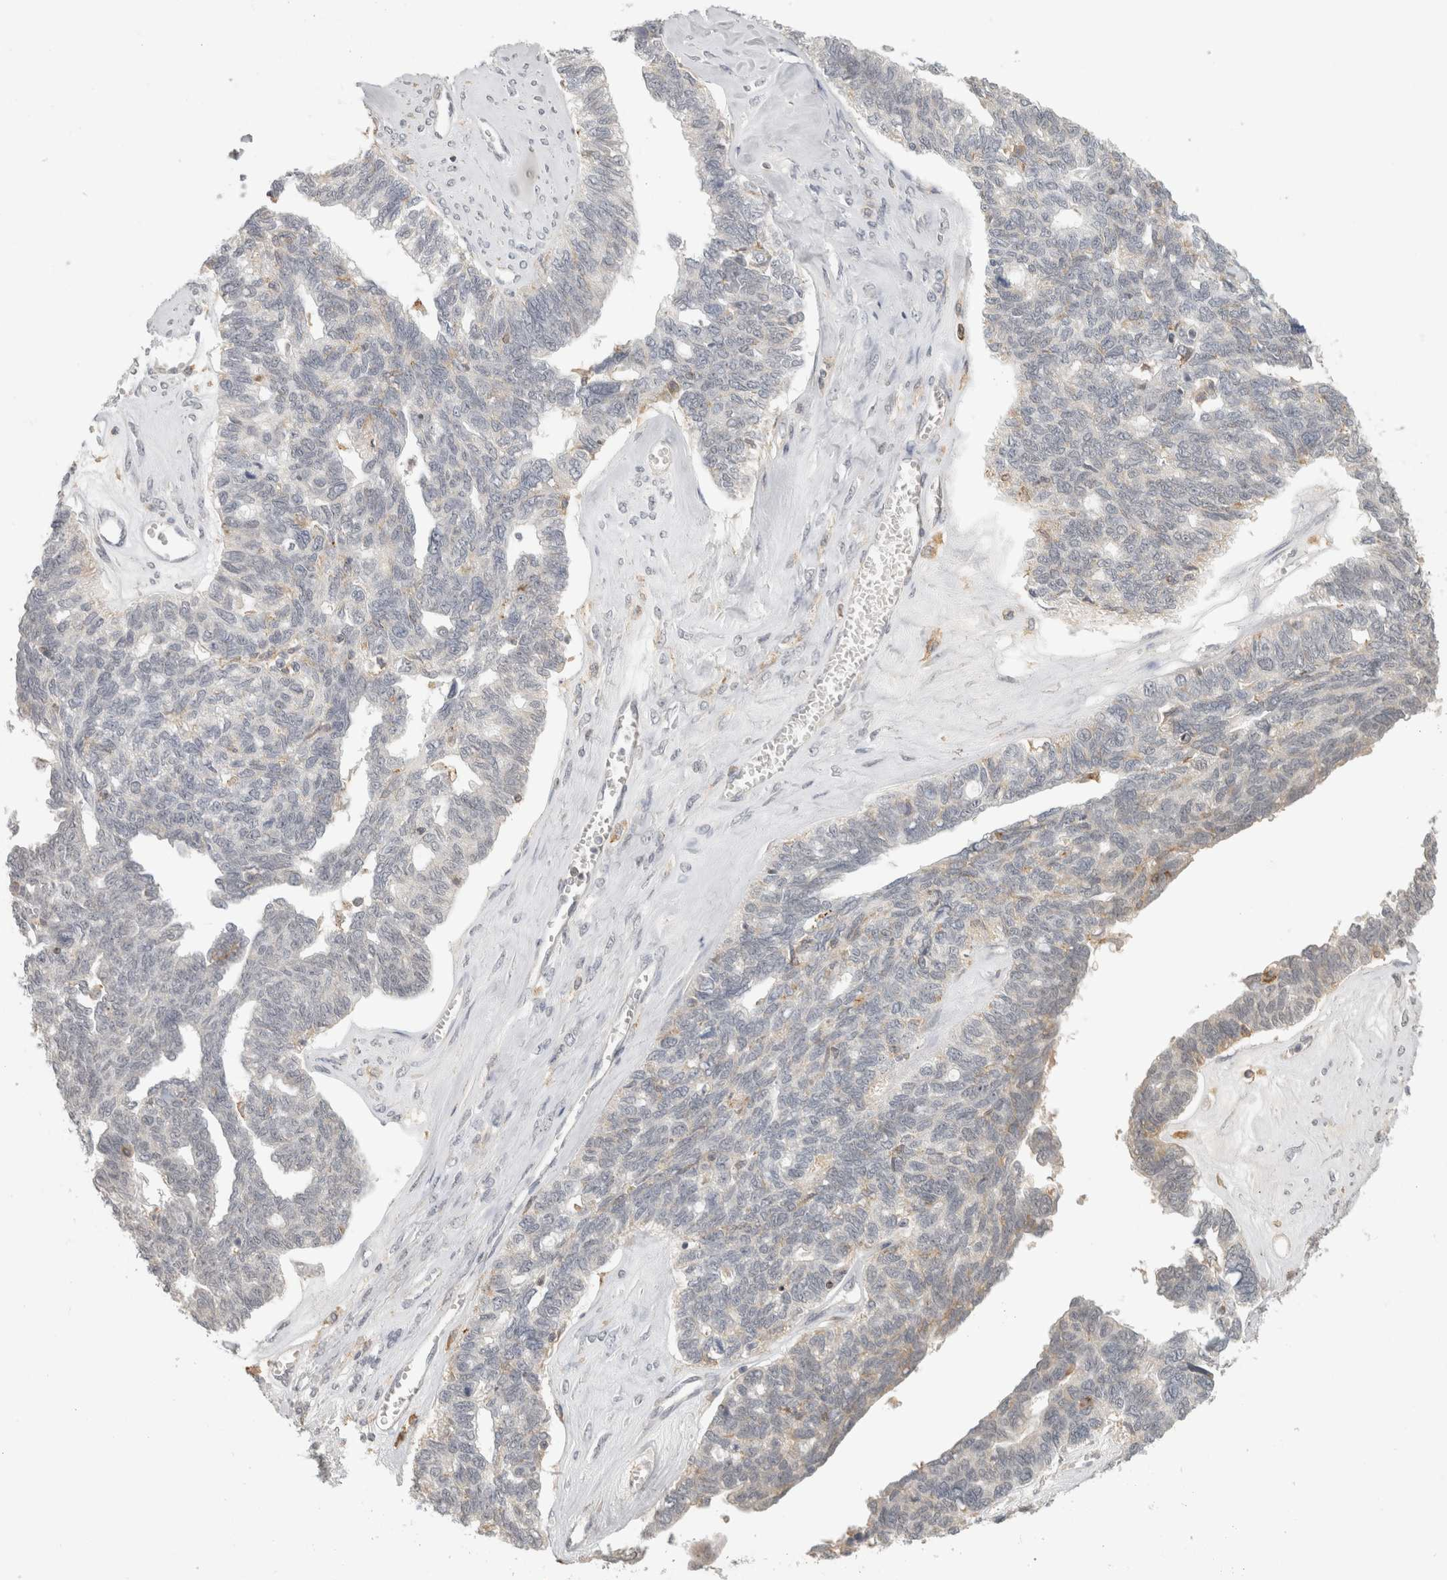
{"staining": {"intensity": "negative", "quantity": "none", "location": "none"}, "tissue": "ovarian cancer", "cell_type": "Tumor cells", "image_type": "cancer", "snomed": [{"axis": "morphology", "description": "Cystadenocarcinoma, serous, NOS"}, {"axis": "topography", "description": "Ovary"}], "caption": "This image is of ovarian cancer stained with immunohistochemistry to label a protein in brown with the nuclei are counter-stained blue. There is no positivity in tumor cells.", "gene": "HAVCR2", "patient": {"sex": "female", "age": 79}}